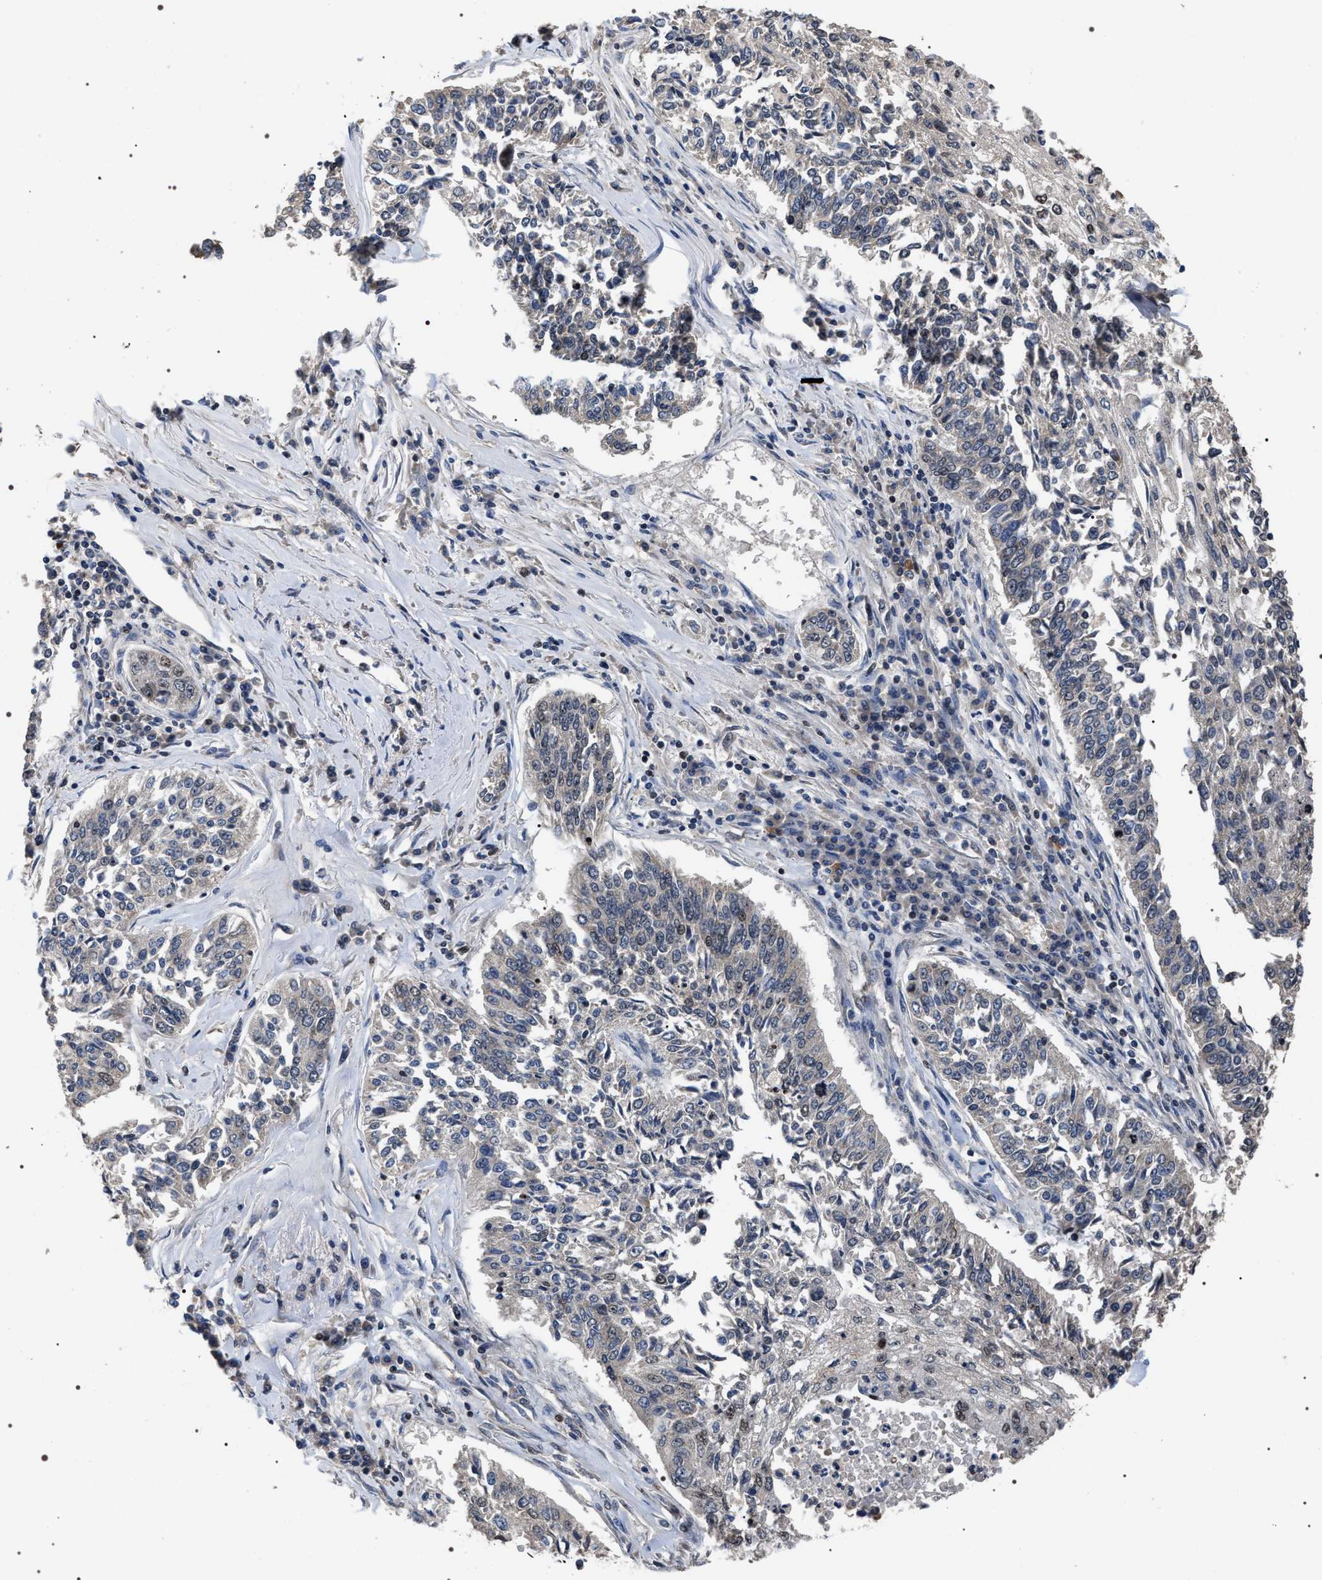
{"staining": {"intensity": "moderate", "quantity": "<25%", "location": "nuclear"}, "tissue": "lung cancer", "cell_type": "Tumor cells", "image_type": "cancer", "snomed": [{"axis": "morphology", "description": "Normal tissue, NOS"}, {"axis": "morphology", "description": "Squamous cell carcinoma, NOS"}, {"axis": "topography", "description": "Cartilage tissue"}, {"axis": "topography", "description": "Bronchus"}, {"axis": "topography", "description": "Lung"}], "caption": "Brown immunohistochemical staining in human lung cancer (squamous cell carcinoma) displays moderate nuclear positivity in about <25% of tumor cells.", "gene": "RRP1B", "patient": {"sex": "female", "age": 49}}